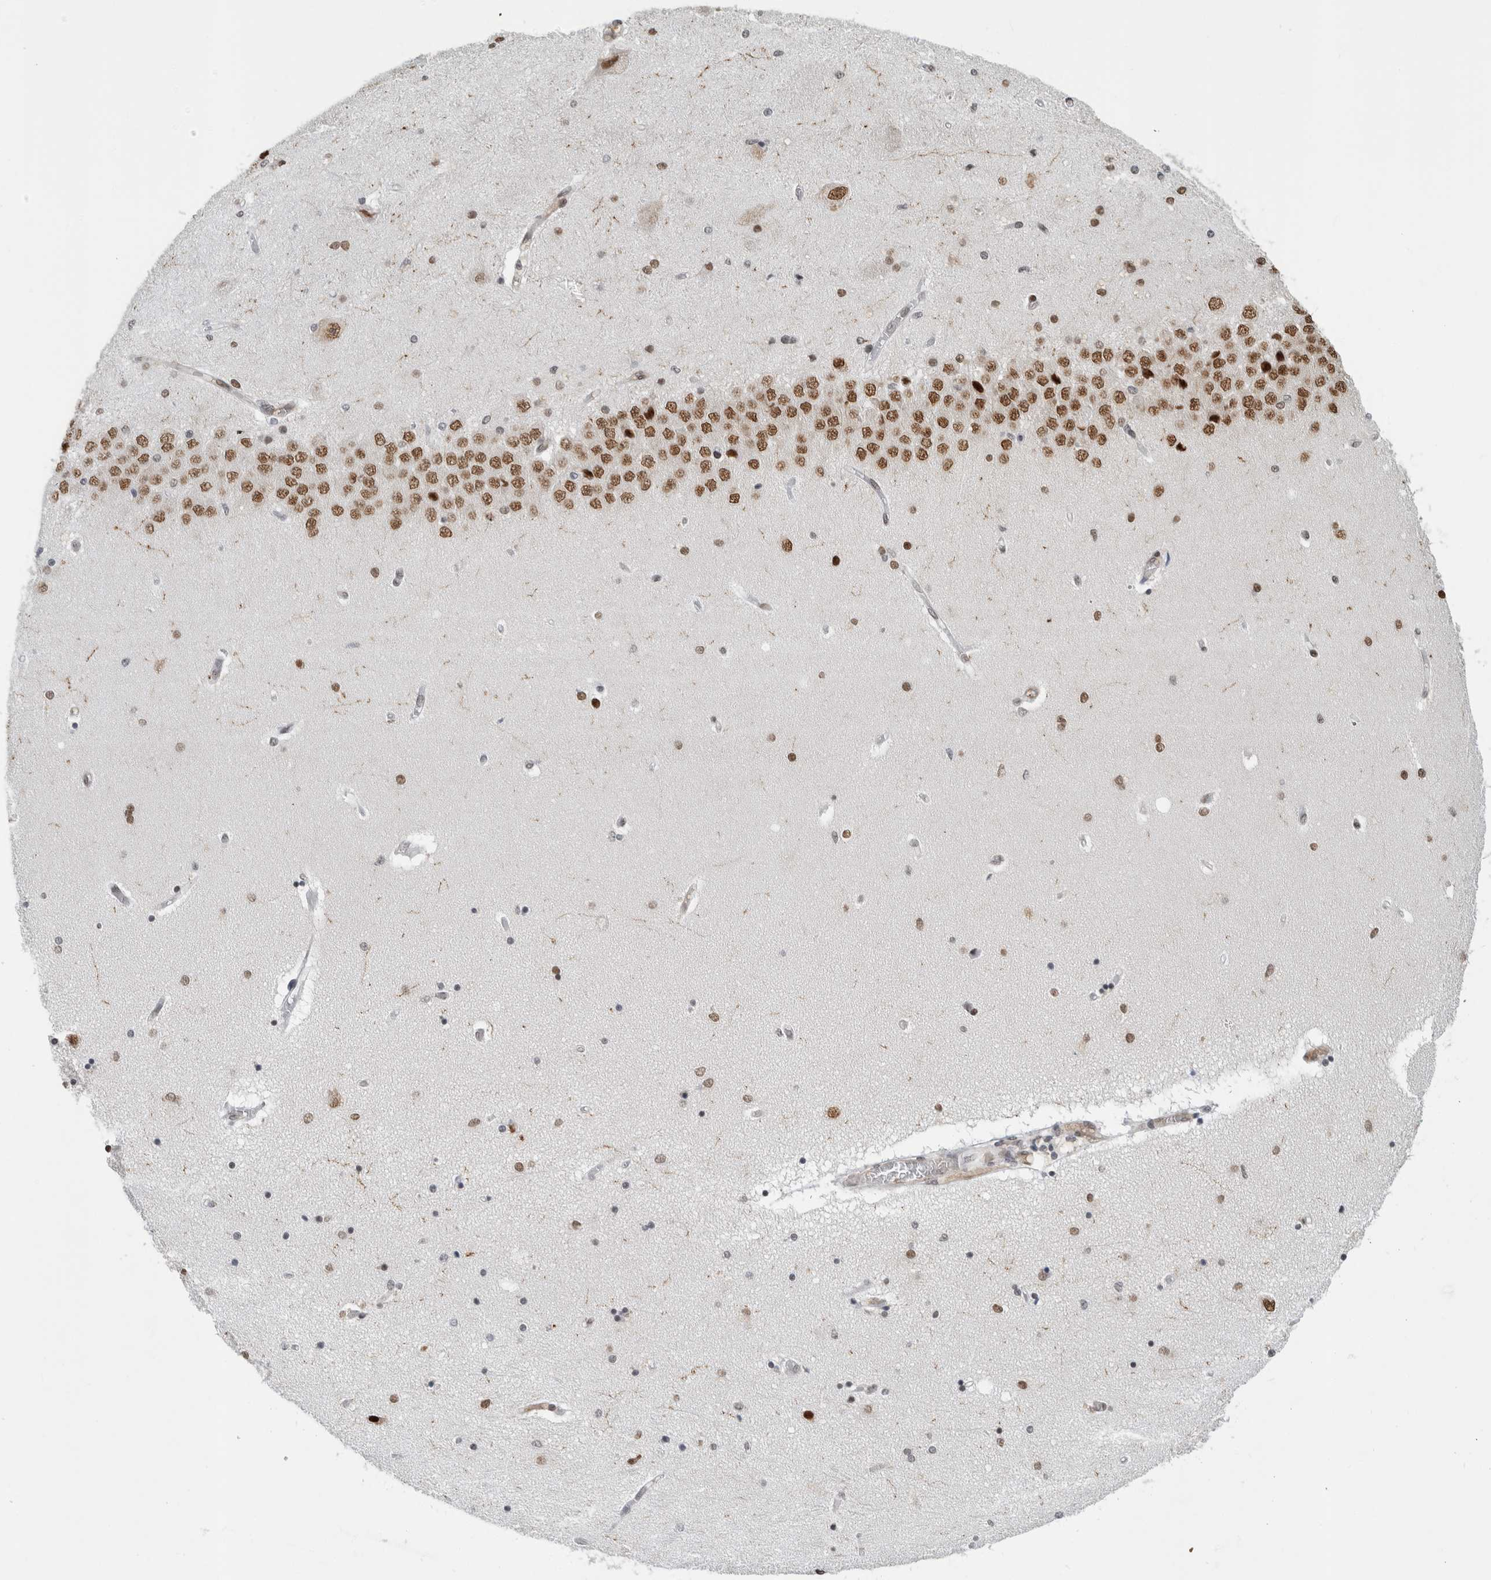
{"staining": {"intensity": "strong", "quantity": "25%-75%", "location": "nuclear"}, "tissue": "hippocampus", "cell_type": "Glial cells", "image_type": "normal", "snomed": [{"axis": "morphology", "description": "Normal tissue, NOS"}, {"axis": "topography", "description": "Hippocampus"}], "caption": "A photomicrograph showing strong nuclear positivity in about 25%-75% of glial cells in normal hippocampus, as visualized by brown immunohistochemical staining.", "gene": "HNRNPR", "patient": {"sex": "female", "age": 54}}